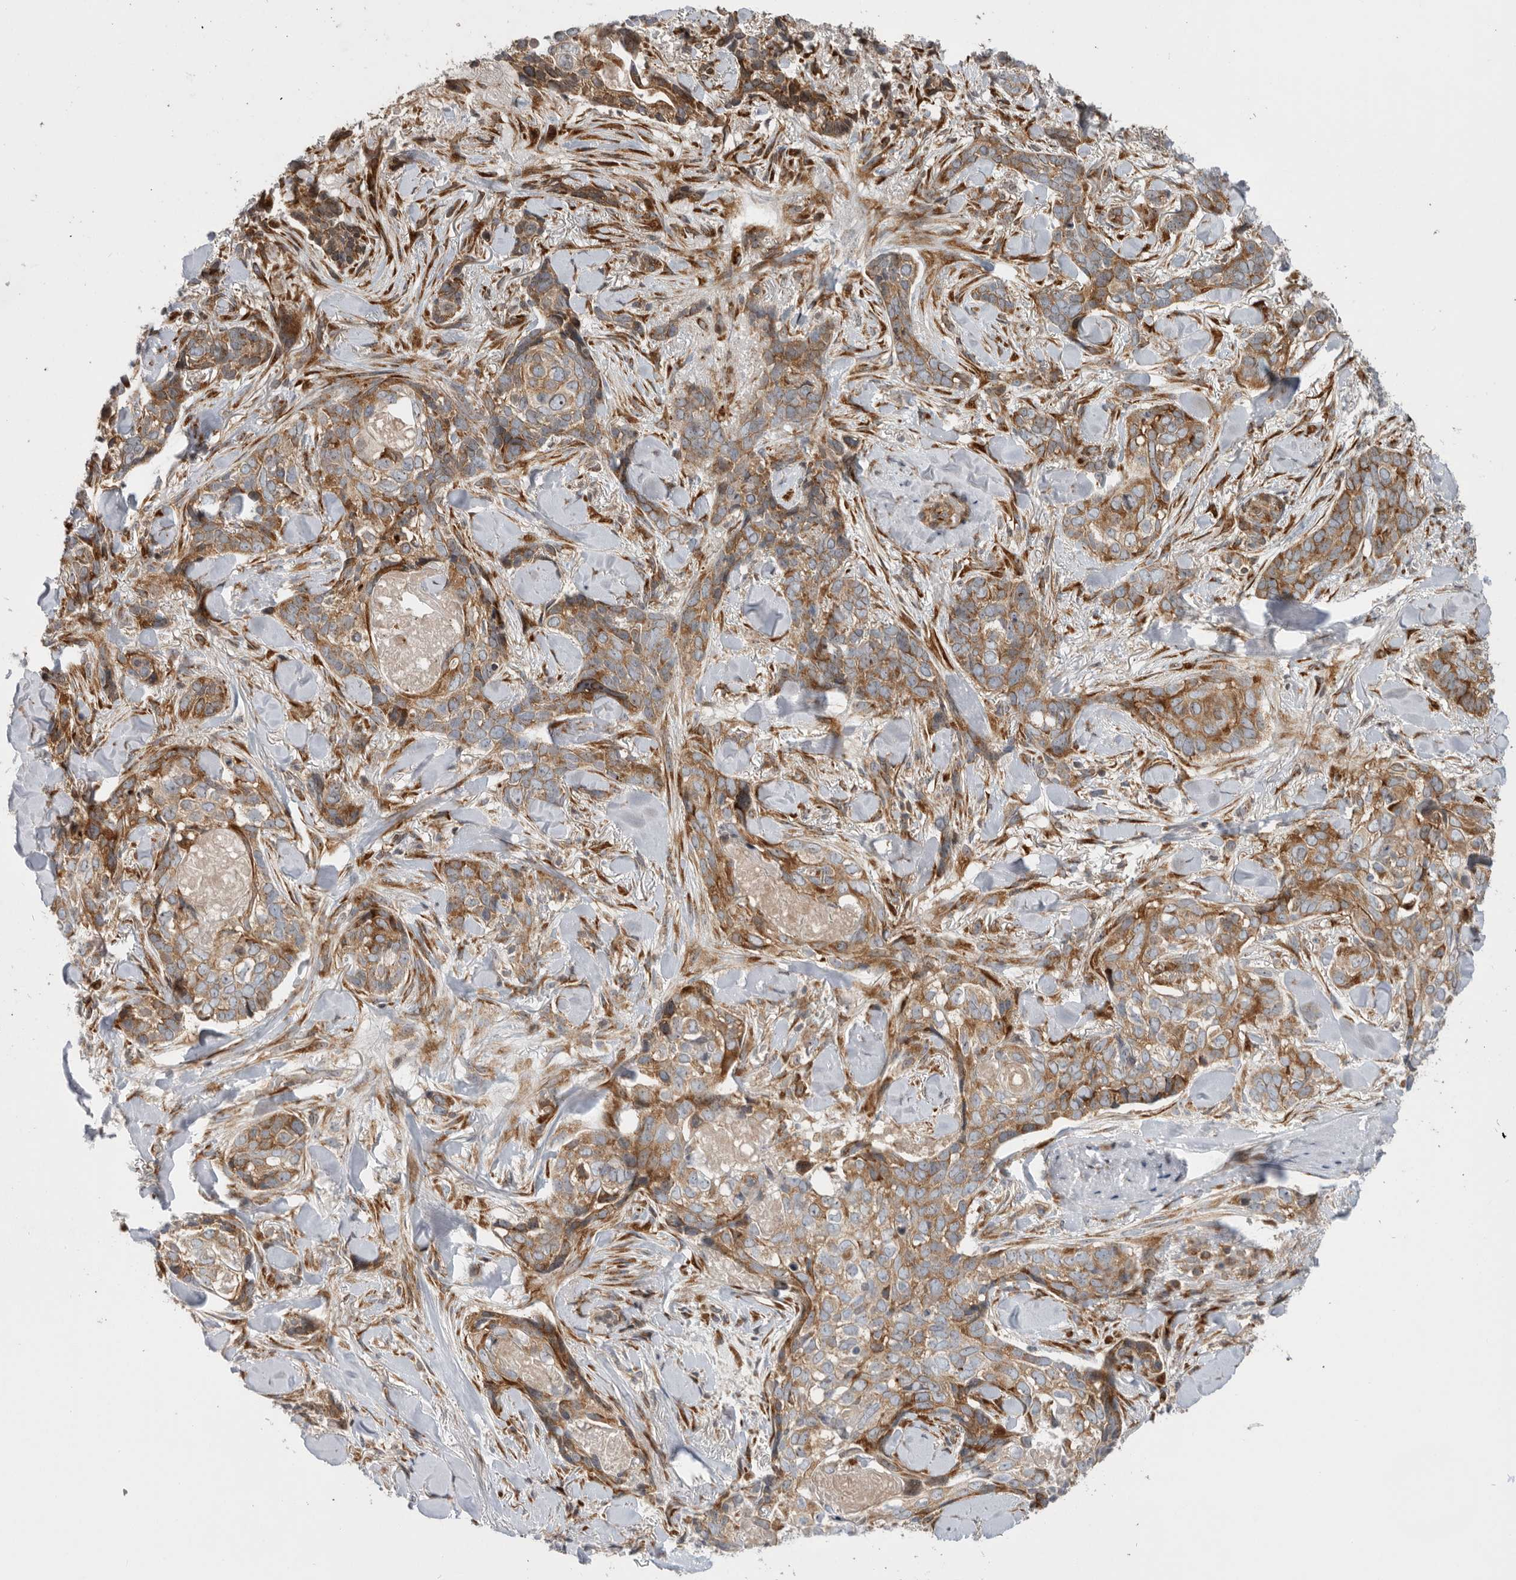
{"staining": {"intensity": "moderate", "quantity": ">75%", "location": "cytoplasmic/membranous"}, "tissue": "skin cancer", "cell_type": "Tumor cells", "image_type": "cancer", "snomed": [{"axis": "morphology", "description": "Basal cell carcinoma"}, {"axis": "topography", "description": "Skin"}], "caption": "IHC of human basal cell carcinoma (skin) displays medium levels of moderate cytoplasmic/membranous positivity in about >75% of tumor cells.", "gene": "FZD3", "patient": {"sex": "female", "age": 82}}